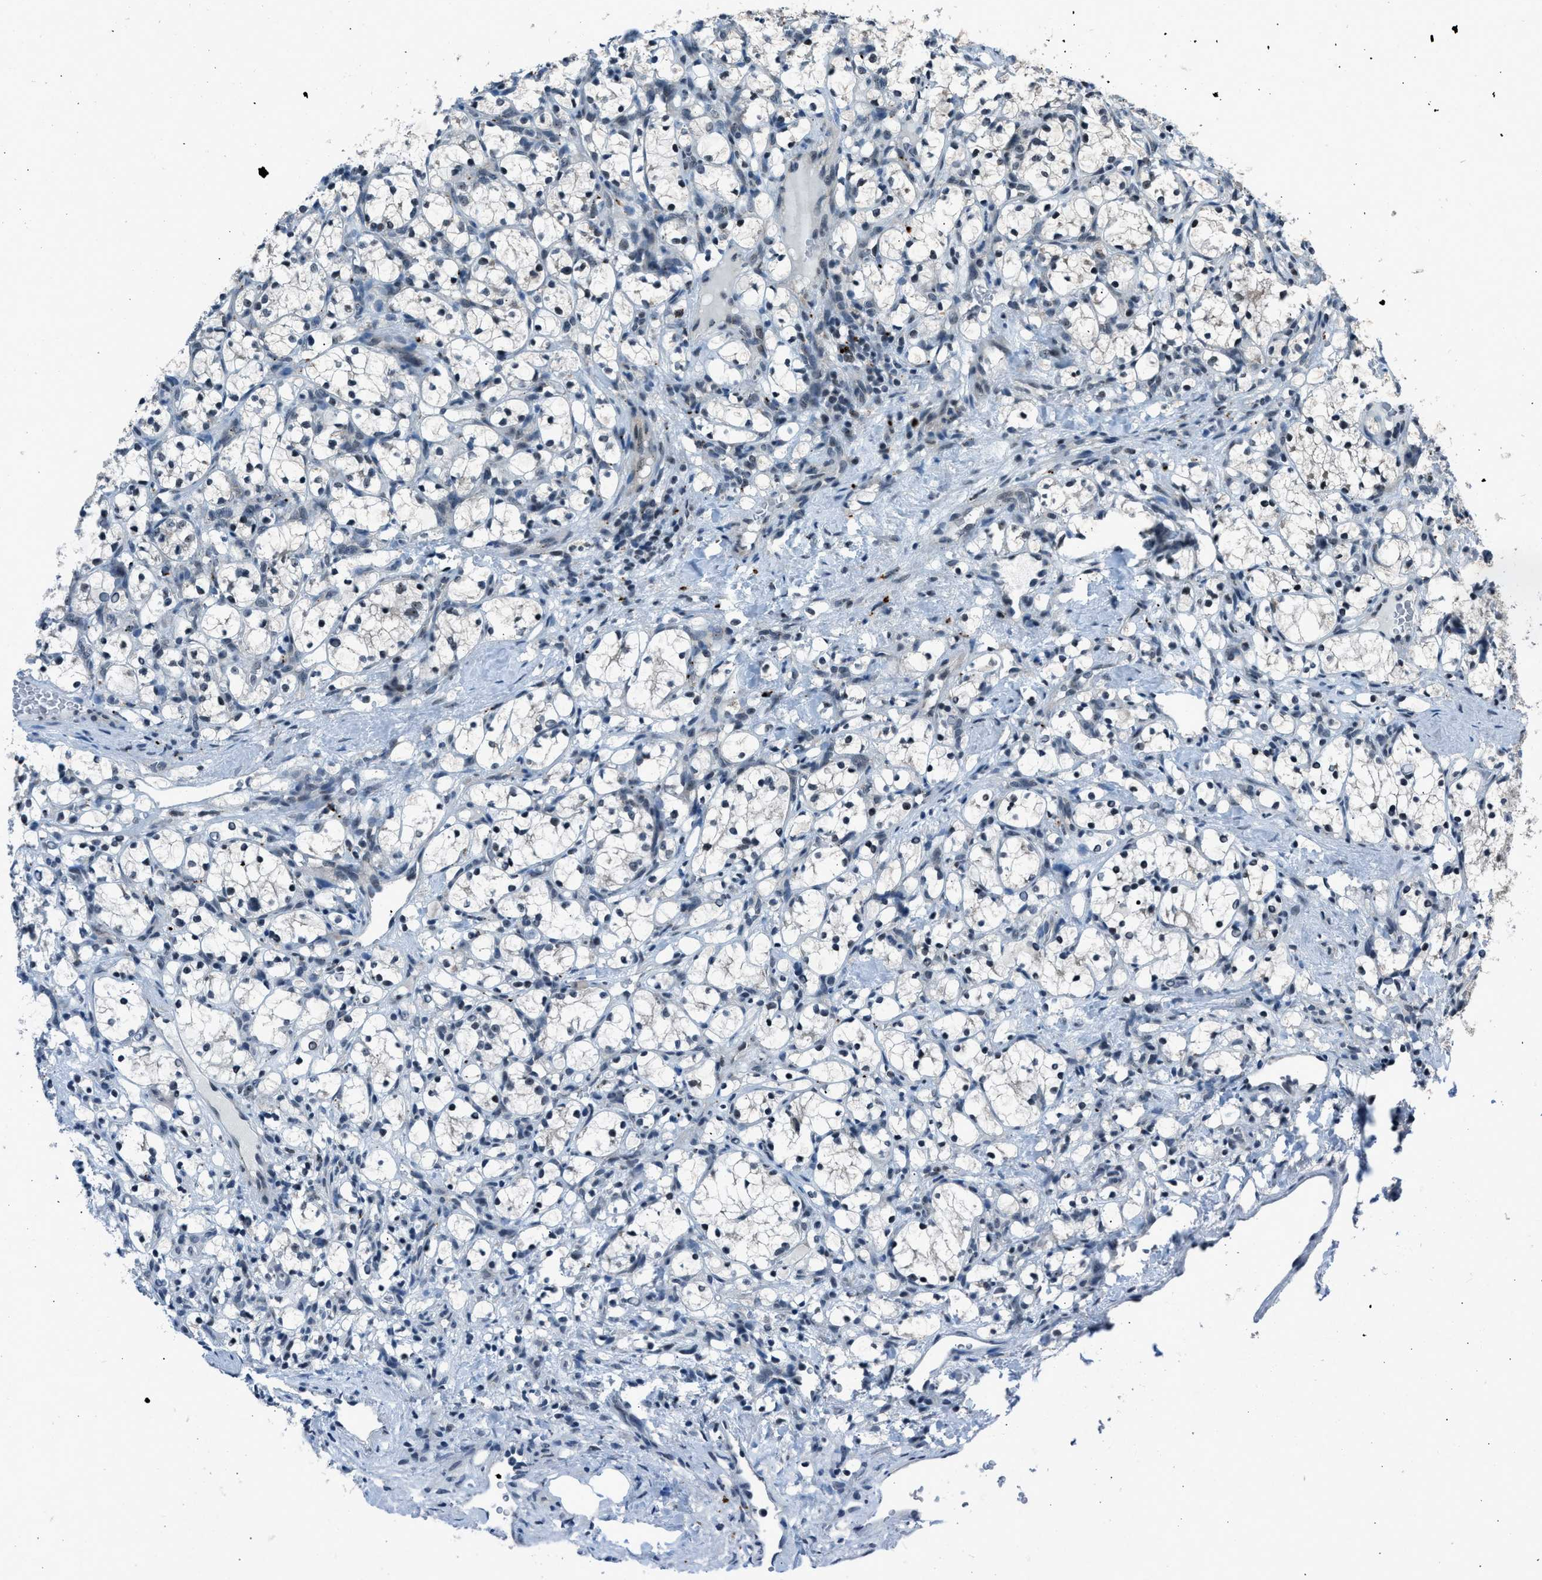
{"staining": {"intensity": "negative", "quantity": "none", "location": "none"}, "tissue": "renal cancer", "cell_type": "Tumor cells", "image_type": "cancer", "snomed": [{"axis": "morphology", "description": "Adenocarcinoma, NOS"}, {"axis": "topography", "description": "Kidney"}], "caption": "DAB immunohistochemical staining of renal adenocarcinoma shows no significant positivity in tumor cells.", "gene": "ADCY1", "patient": {"sex": "female", "age": 69}}